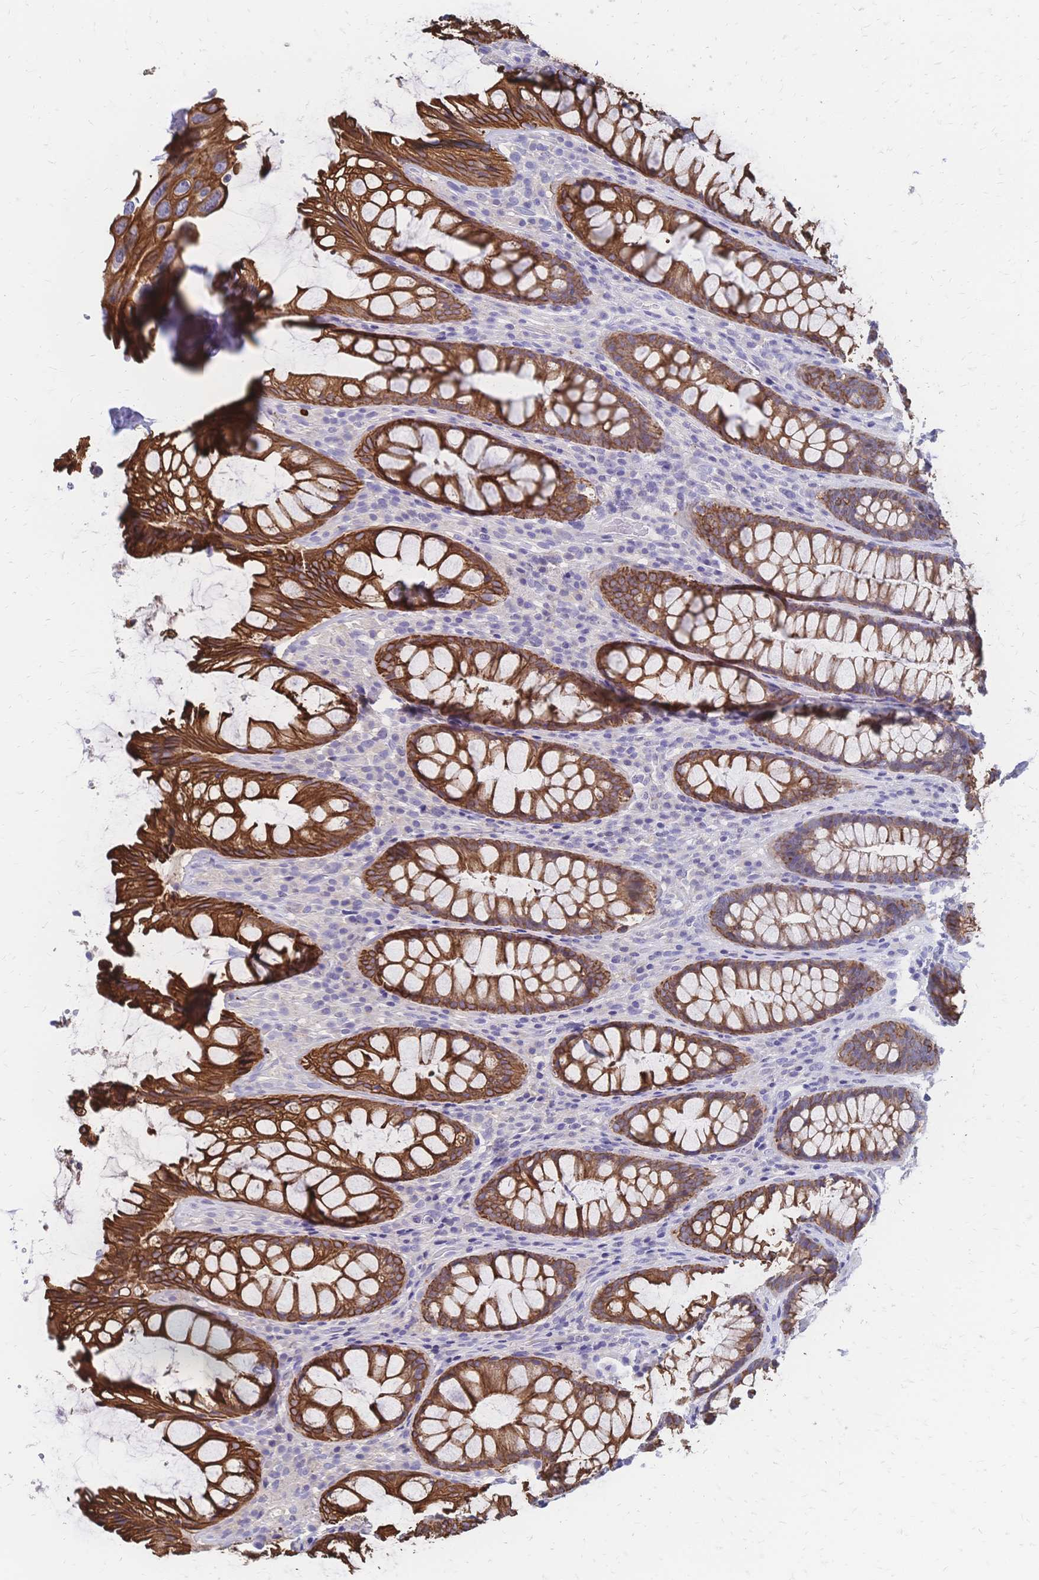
{"staining": {"intensity": "strong", "quantity": ">75%", "location": "cytoplasmic/membranous"}, "tissue": "rectum", "cell_type": "Glandular cells", "image_type": "normal", "snomed": [{"axis": "morphology", "description": "Normal tissue, NOS"}, {"axis": "topography", "description": "Rectum"}], "caption": "Immunohistochemical staining of normal rectum shows strong cytoplasmic/membranous protein staining in about >75% of glandular cells. (DAB = brown stain, brightfield microscopy at high magnification).", "gene": "DTNB", "patient": {"sex": "male", "age": 72}}